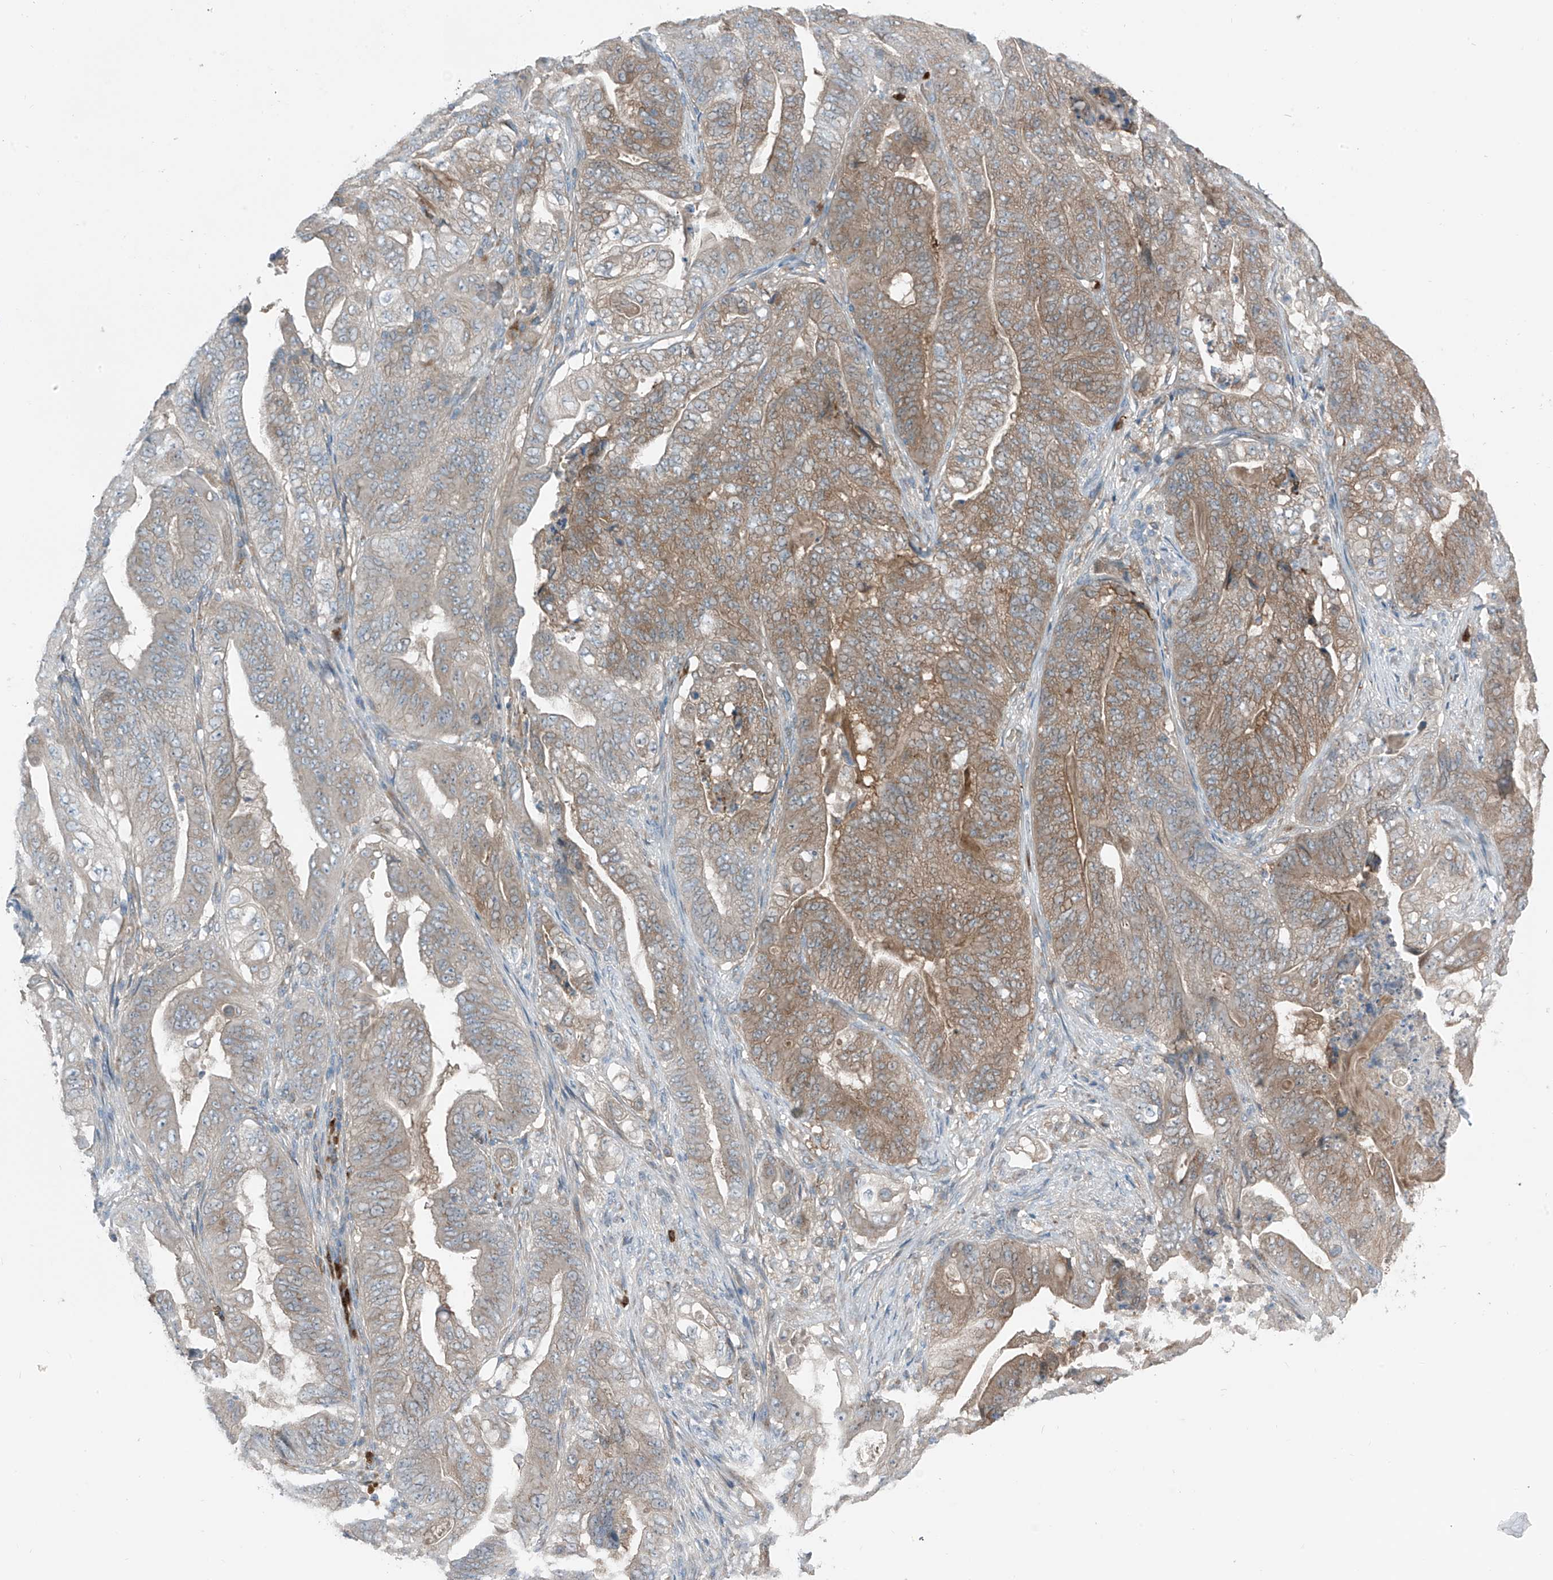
{"staining": {"intensity": "moderate", "quantity": ">75%", "location": "cytoplasmic/membranous"}, "tissue": "stomach cancer", "cell_type": "Tumor cells", "image_type": "cancer", "snomed": [{"axis": "morphology", "description": "Adenocarcinoma, NOS"}, {"axis": "topography", "description": "Stomach"}], "caption": "High-magnification brightfield microscopy of stomach adenocarcinoma stained with DAB (3,3'-diaminobenzidine) (brown) and counterstained with hematoxylin (blue). tumor cells exhibit moderate cytoplasmic/membranous staining is seen in about>75% of cells.", "gene": "SLC12A6", "patient": {"sex": "female", "age": 73}}